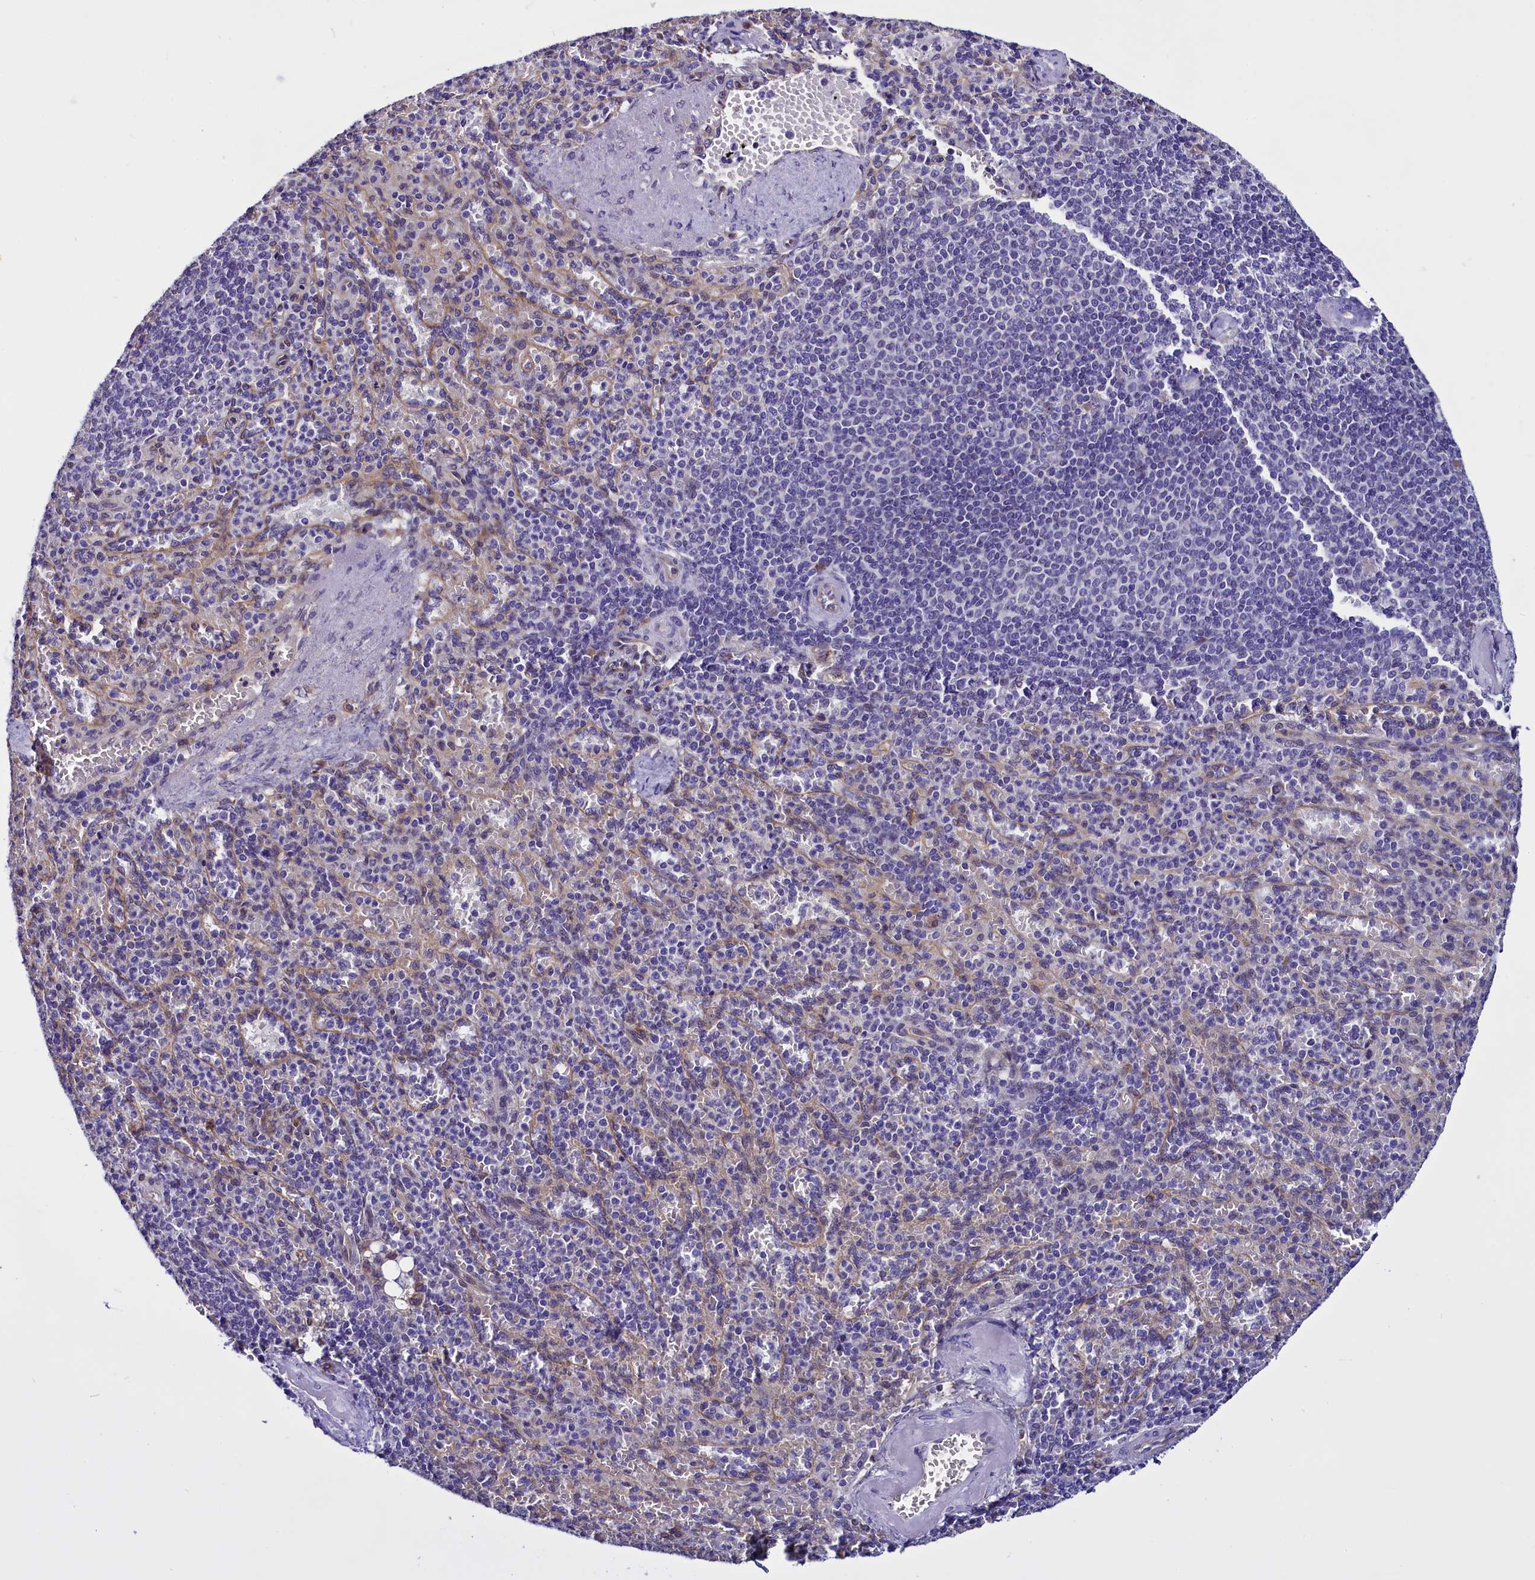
{"staining": {"intensity": "negative", "quantity": "none", "location": "none"}, "tissue": "spleen", "cell_type": "Cells in red pulp", "image_type": "normal", "snomed": [{"axis": "morphology", "description": "Normal tissue, NOS"}, {"axis": "topography", "description": "Spleen"}], "caption": "The photomicrograph displays no staining of cells in red pulp in benign spleen. (Immunohistochemistry, brightfield microscopy, high magnification).", "gene": "UACA", "patient": {"sex": "female", "age": 74}}